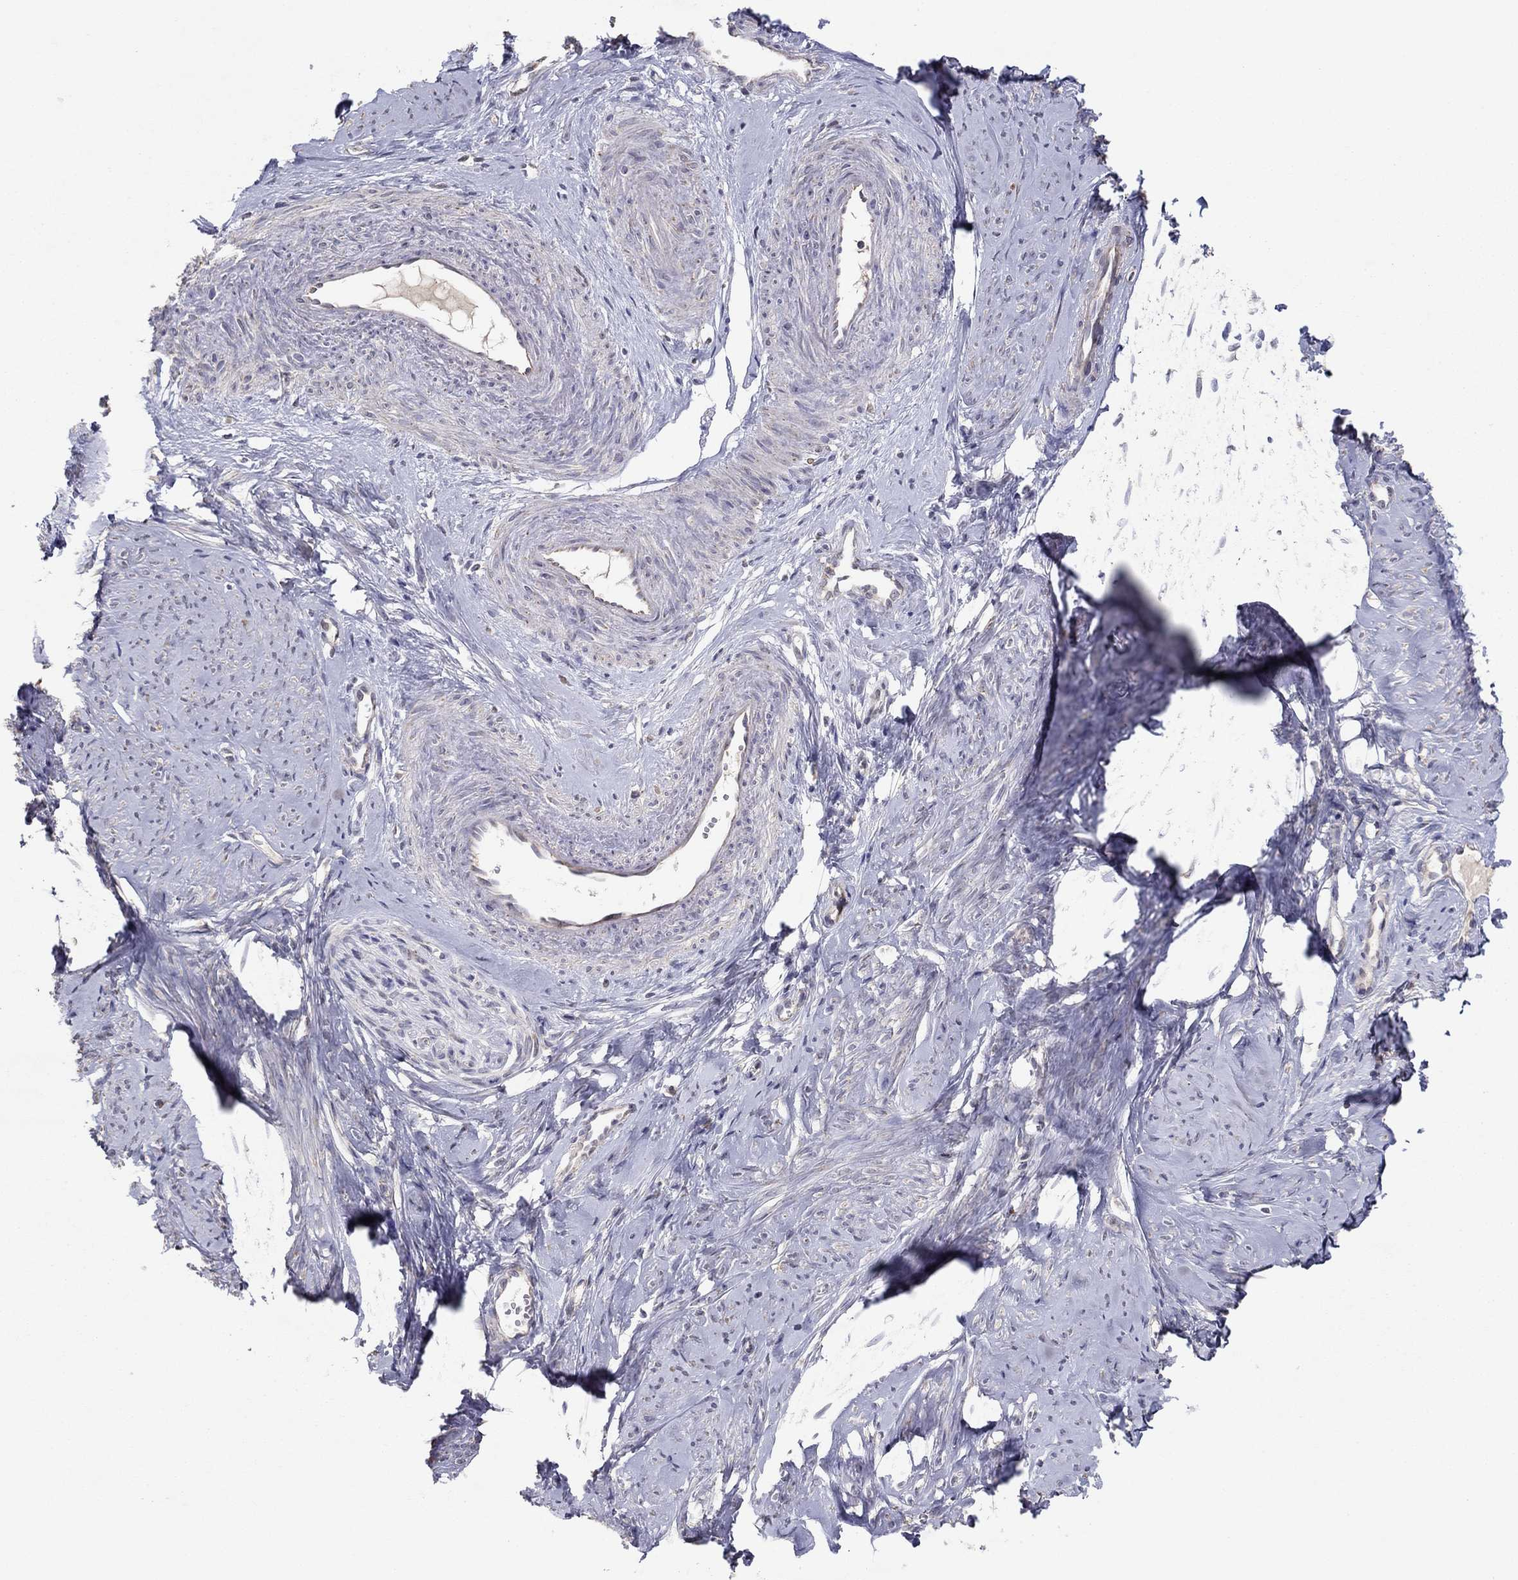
{"staining": {"intensity": "negative", "quantity": "none", "location": "none"}, "tissue": "smooth muscle", "cell_type": "Smooth muscle cells", "image_type": "normal", "snomed": [{"axis": "morphology", "description": "Normal tissue, NOS"}, {"axis": "topography", "description": "Smooth muscle"}], "caption": "The histopathology image shows no significant expression in smooth muscle cells of smooth muscle. The staining is performed using DAB (3,3'-diaminobenzidine) brown chromogen with nuclei counter-stained in using hematoxylin.", "gene": "CRACDL", "patient": {"sex": "female", "age": 48}}